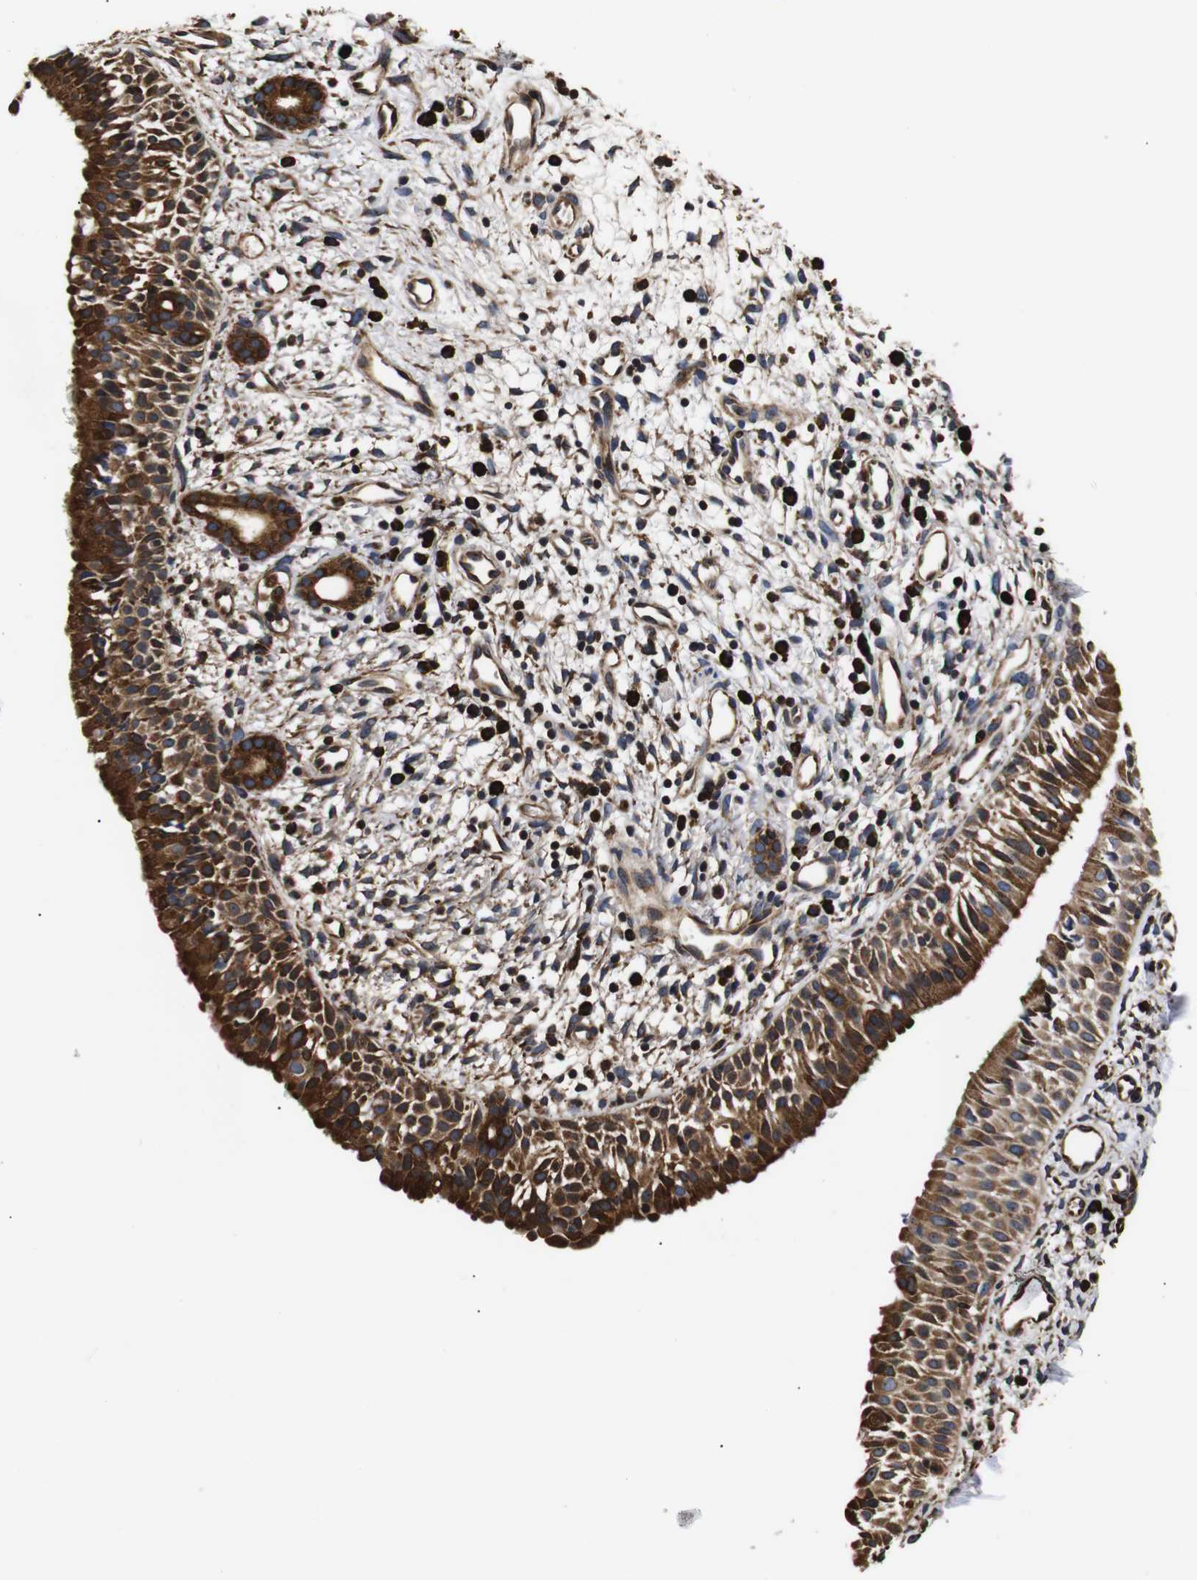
{"staining": {"intensity": "strong", "quantity": ">75%", "location": "cytoplasmic/membranous"}, "tissue": "nasopharynx", "cell_type": "Respiratory epithelial cells", "image_type": "normal", "snomed": [{"axis": "morphology", "description": "Normal tissue, NOS"}, {"axis": "topography", "description": "Nasopharynx"}], "caption": "Immunohistochemical staining of unremarkable nasopharynx reveals >75% levels of strong cytoplasmic/membranous protein staining in about >75% of respiratory epithelial cells. The staining is performed using DAB (3,3'-diaminobenzidine) brown chromogen to label protein expression. The nuclei are counter-stained blue using hematoxylin.", "gene": "HHIP", "patient": {"sex": "male", "age": 22}}